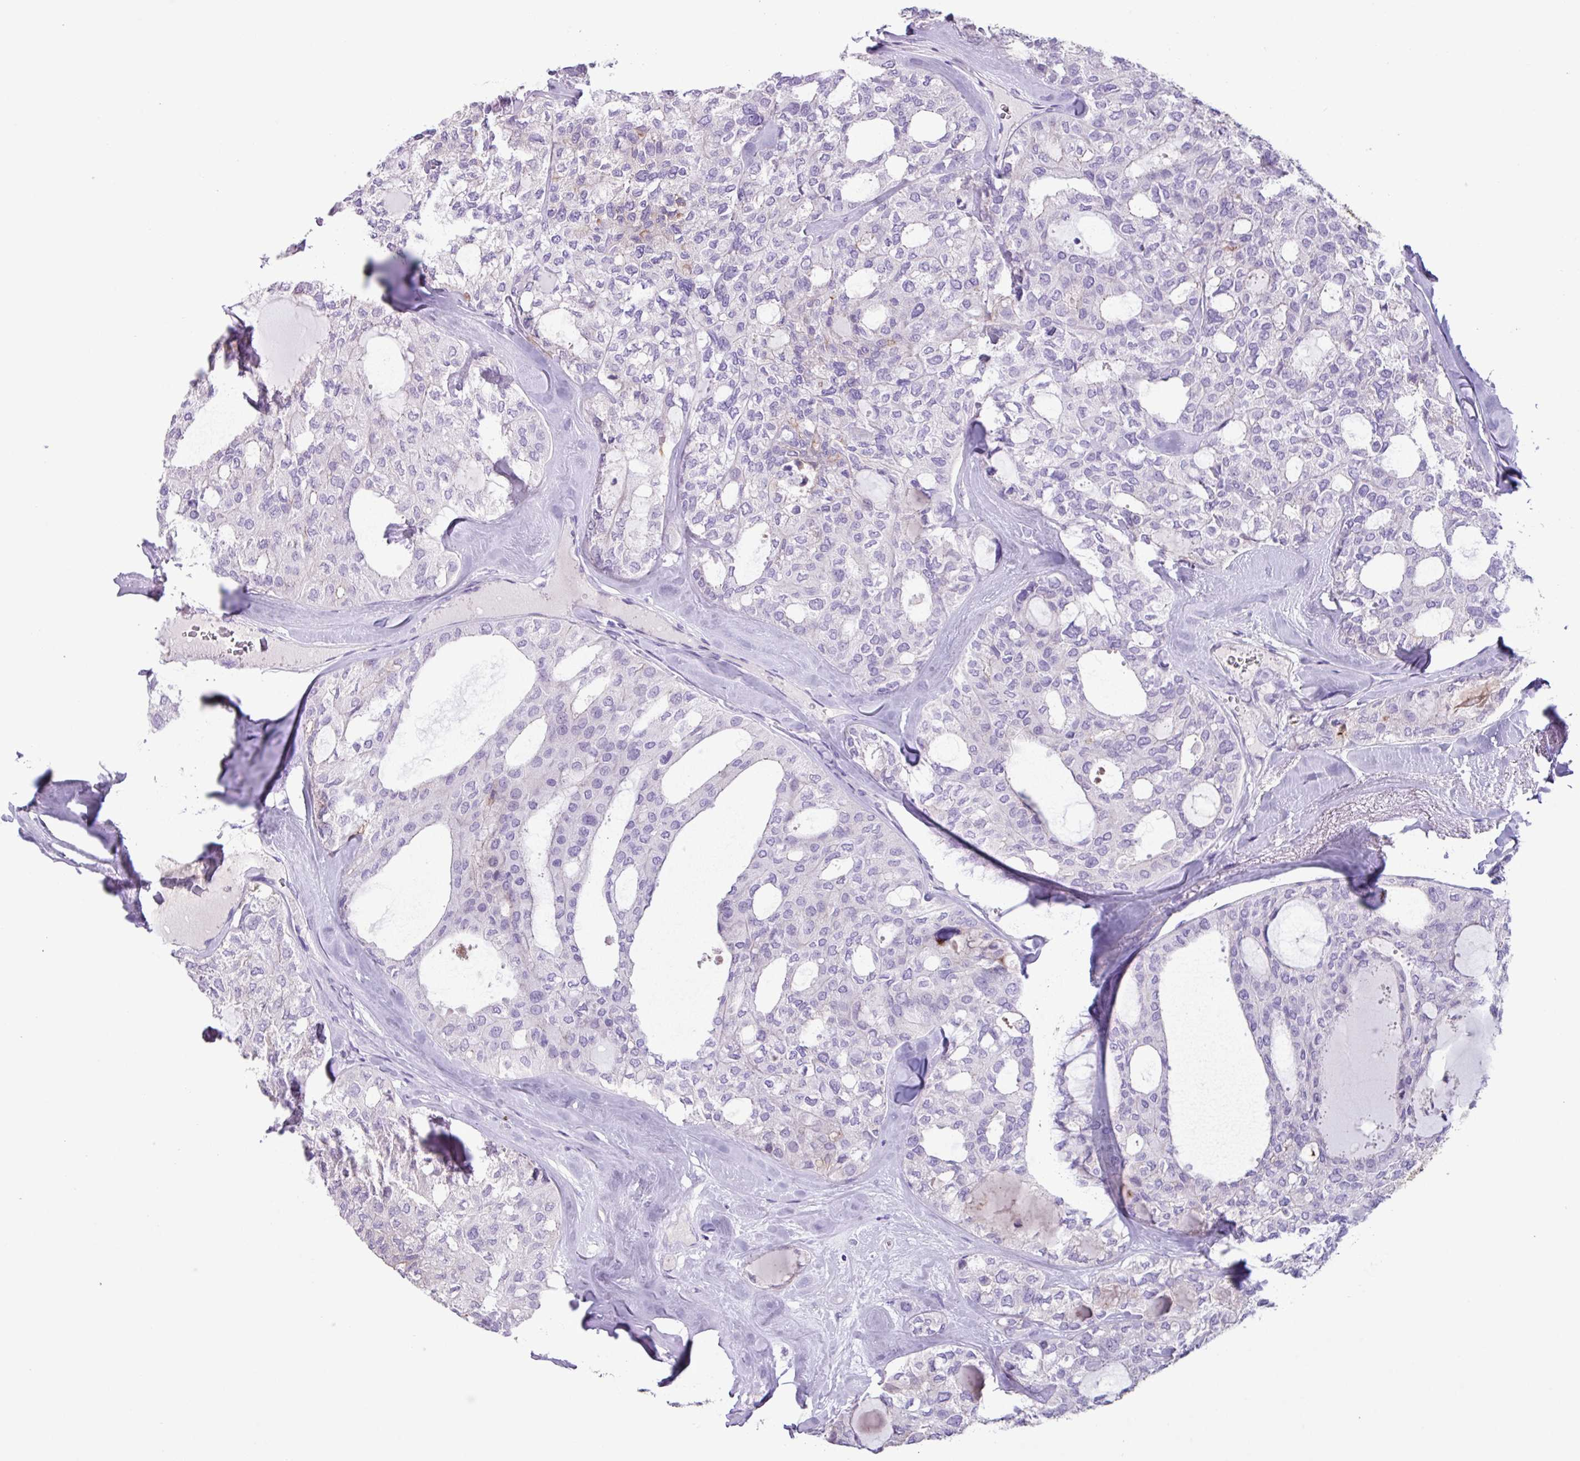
{"staining": {"intensity": "negative", "quantity": "none", "location": "none"}, "tissue": "thyroid cancer", "cell_type": "Tumor cells", "image_type": "cancer", "snomed": [{"axis": "morphology", "description": "Follicular adenoma carcinoma, NOS"}, {"axis": "topography", "description": "Thyroid gland"}], "caption": "Immunohistochemistry histopathology image of neoplastic tissue: thyroid cancer (follicular adenoma carcinoma) stained with DAB displays no significant protein staining in tumor cells.", "gene": "CYSTM1", "patient": {"sex": "male", "age": 75}}